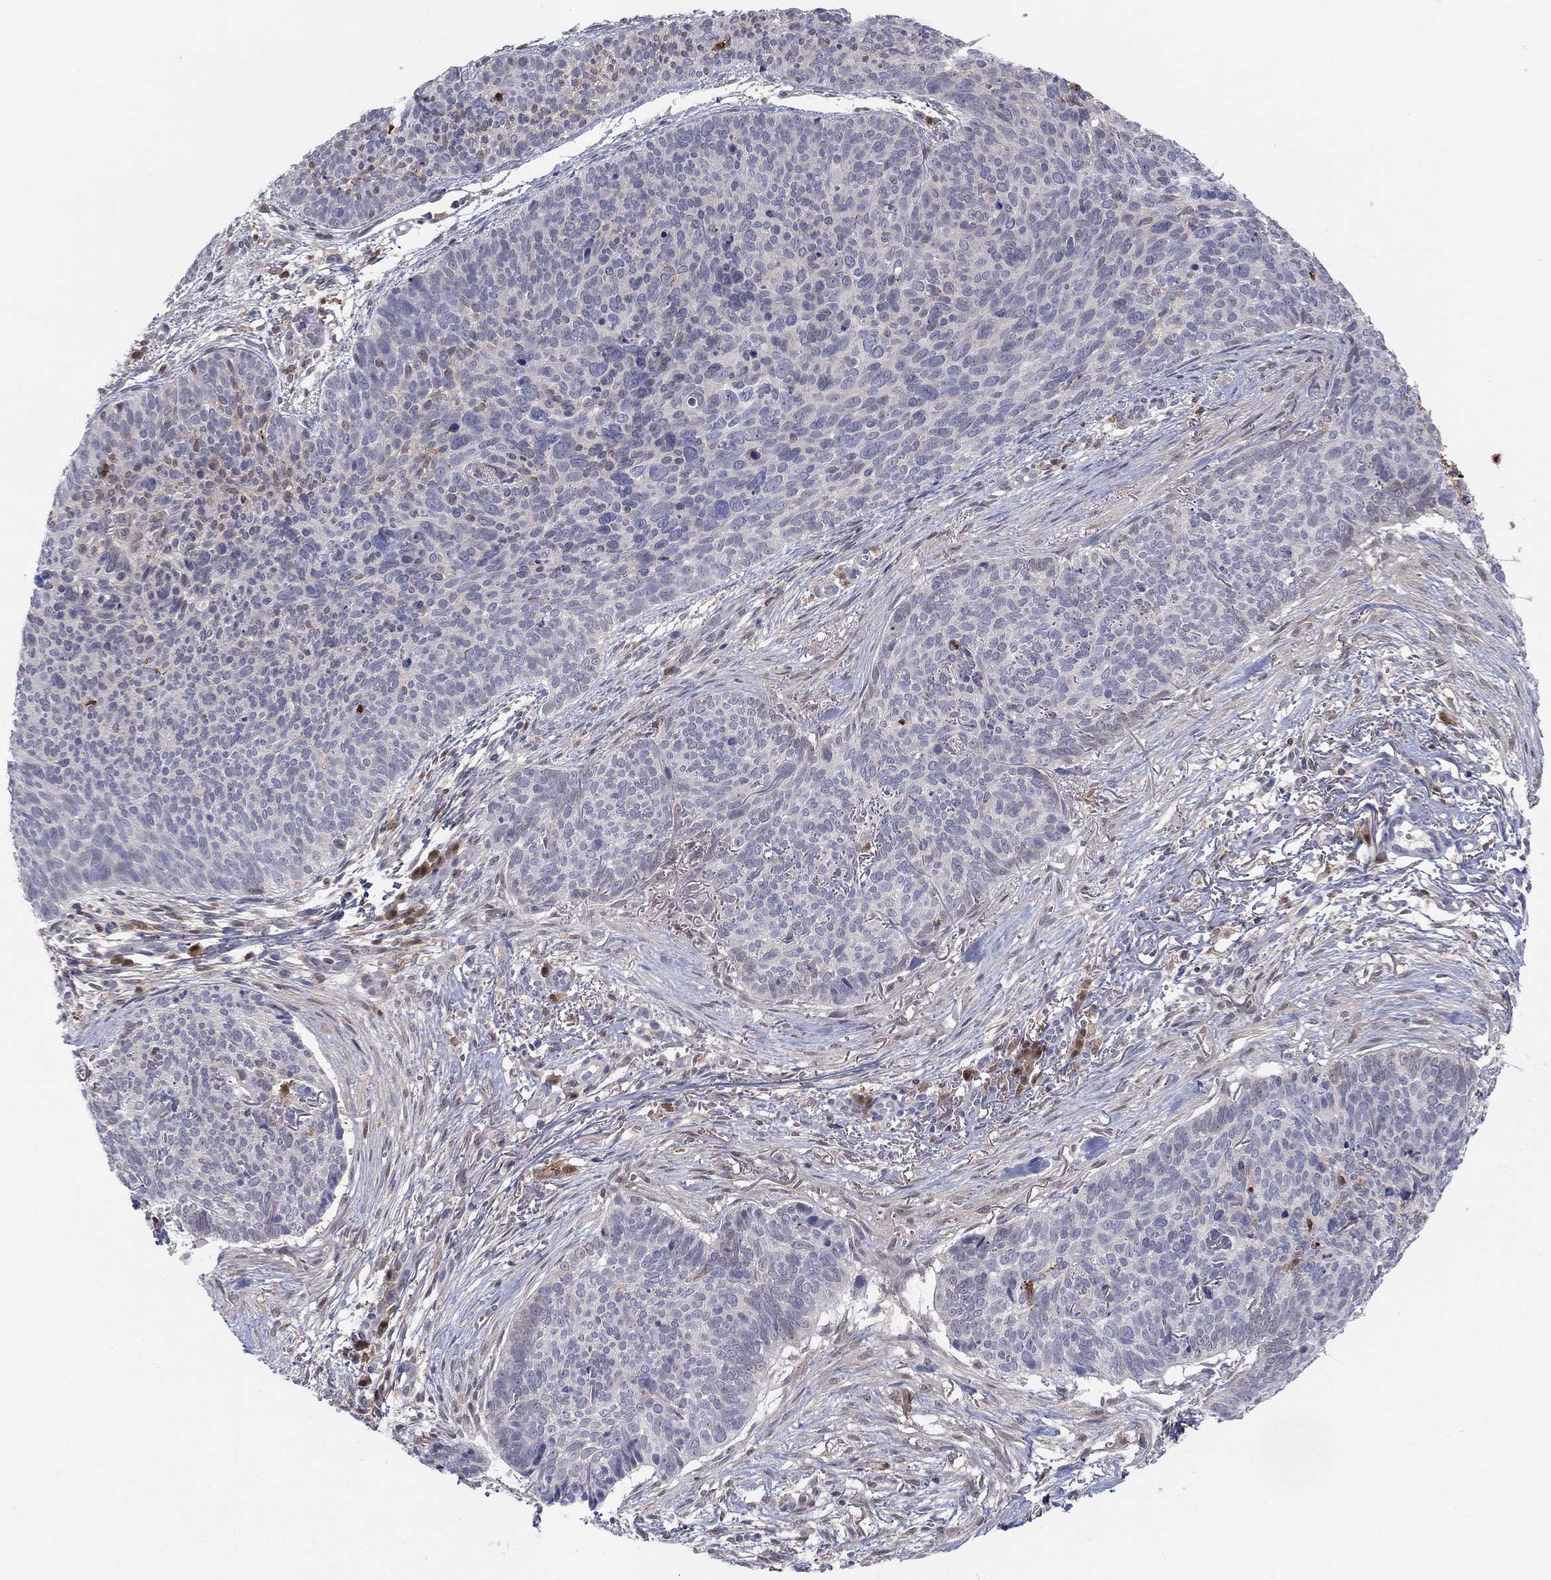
{"staining": {"intensity": "negative", "quantity": "none", "location": "none"}, "tissue": "skin cancer", "cell_type": "Tumor cells", "image_type": "cancer", "snomed": [{"axis": "morphology", "description": "Basal cell carcinoma"}, {"axis": "topography", "description": "Skin"}], "caption": "Tumor cells show no significant protein expression in skin cancer (basal cell carcinoma).", "gene": "PDXK", "patient": {"sex": "male", "age": 64}}